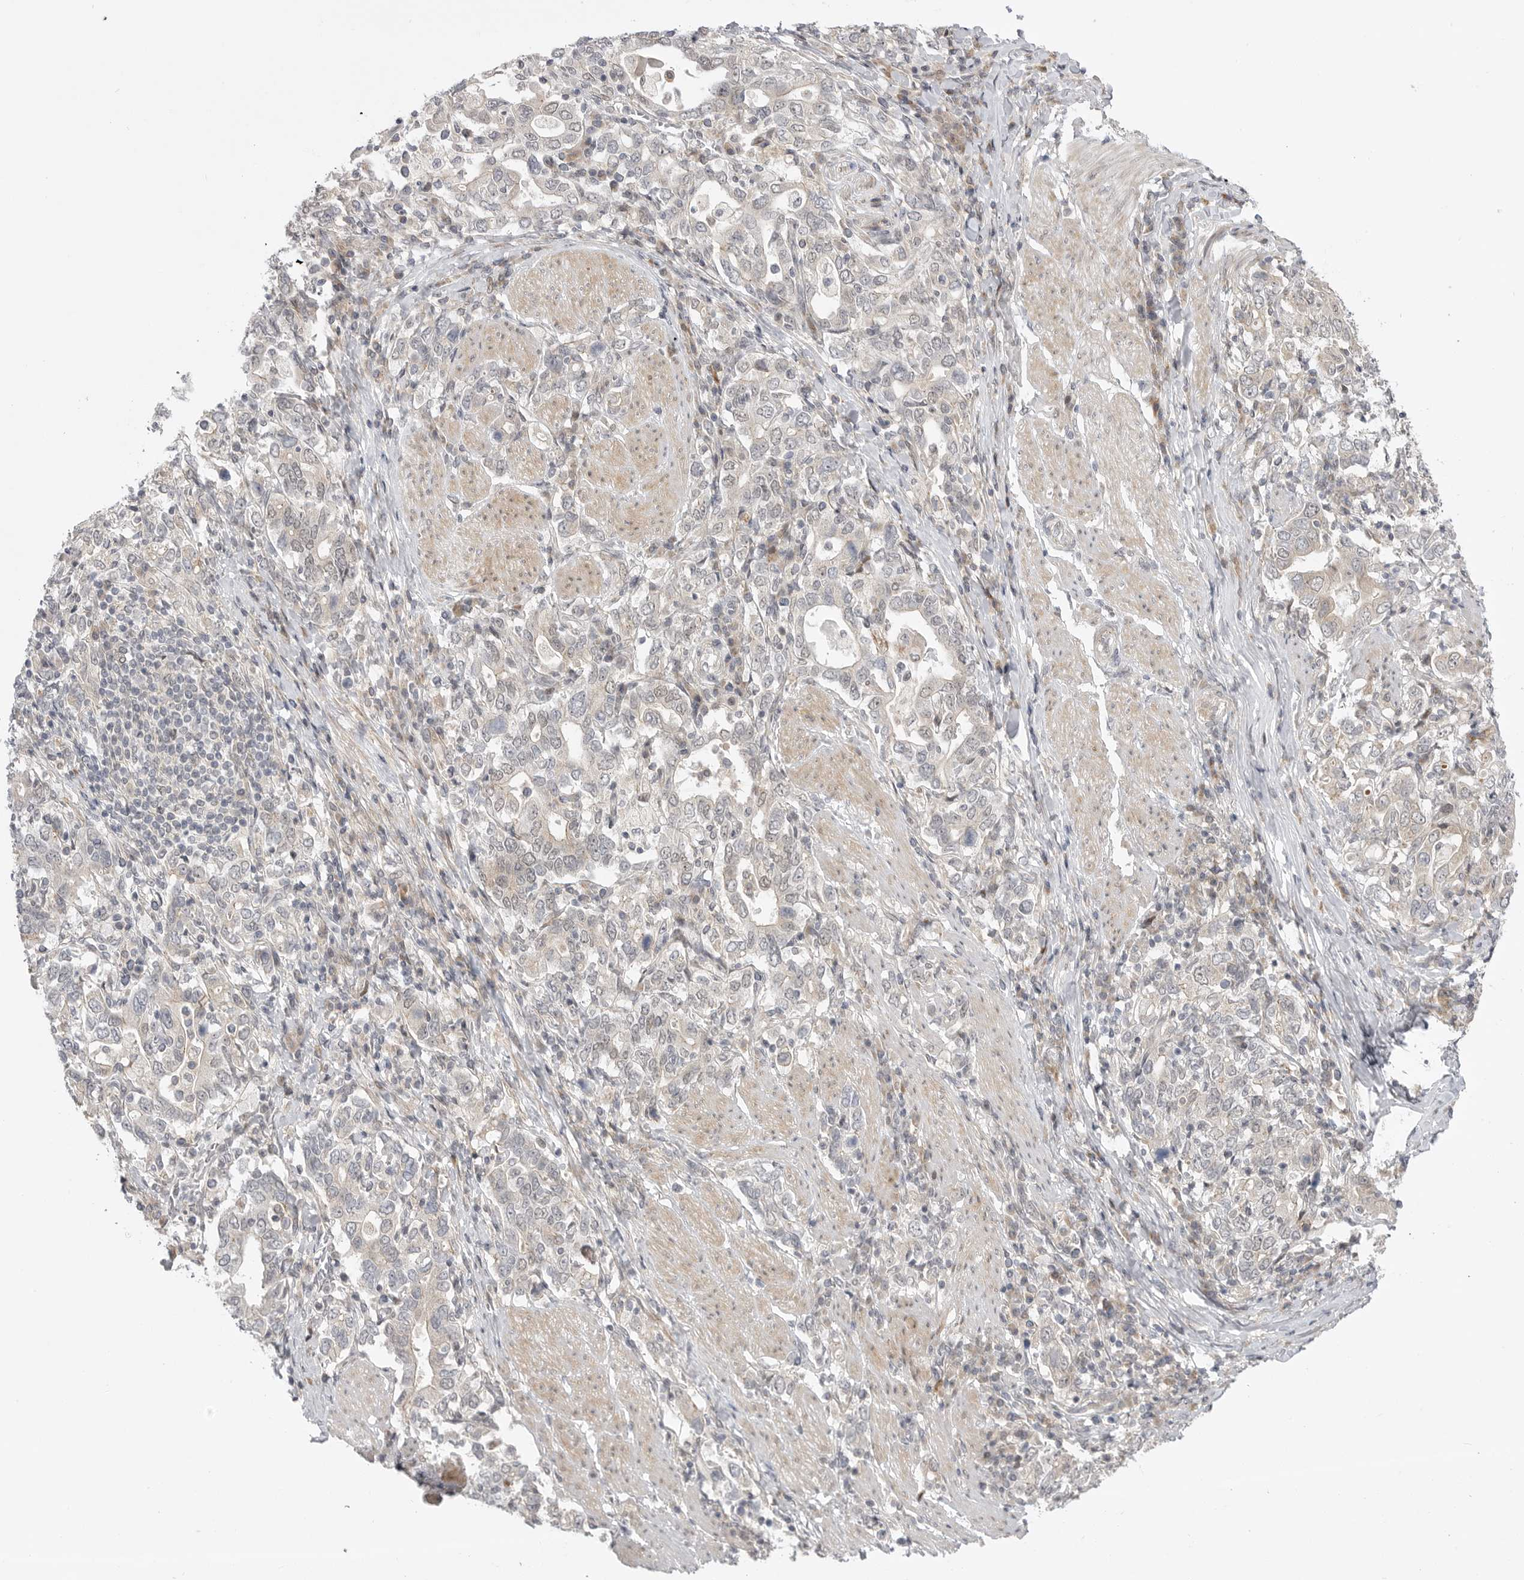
{"staining": {"intensity": "negative", "quantity": "none", "location": "none"}, "tissue": "stomach cancer", "cell_type": "Tumor cells", "image_type": "cancer", "snomed": [{"axis": "morphology", "description": "Adenocarcinoma, NOS"}, {"axis": "topography", "description": "Stomach, upper"}], "caption": "Tumor cells show no significant protein positivity in stomach adenocarcinoma.", "gene": "GGT6", "patient": {"sex": "male", "age": 62}}